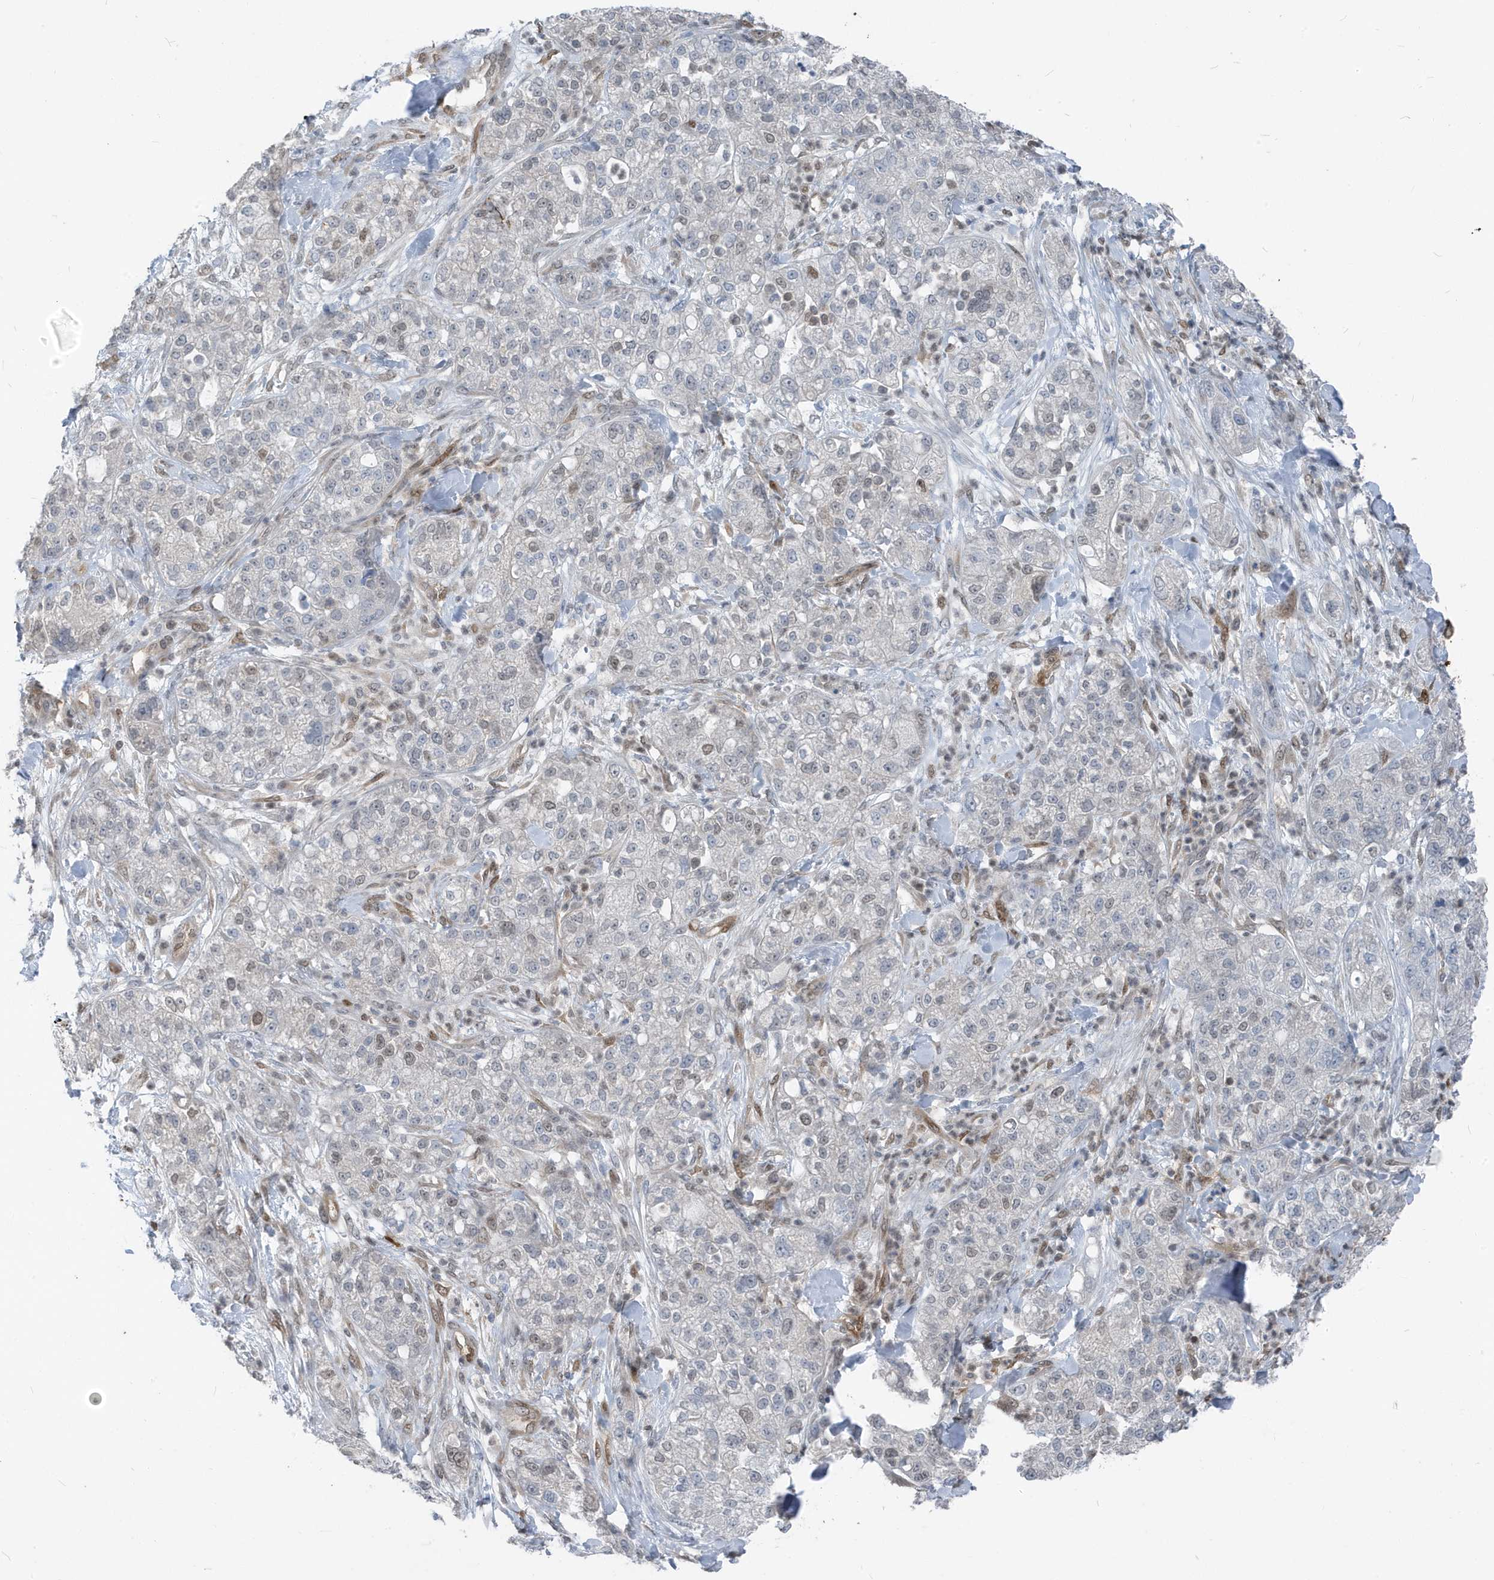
{"staining": {"intensity": "weak", "quantity": "<25%", "location": "nuclear"}, "tissue": "pancreatic cancer", "cell_type": "Tumor cells", "image_type": "cancer", "snomed": [{"axis": "morphology", "description": "Adenocarcinoma, NOS"}, {"axis": "topography", "description": "Pancreas"}], "caption": "An immunohistochemistry micrograph of adenocarcinoma (pancreatic) is shown. There is no staining in tumor cells of adenocarcinoma (pancreatic).", "gene": "NCOA7", "patient": {"sex": "female", "age": 78}}